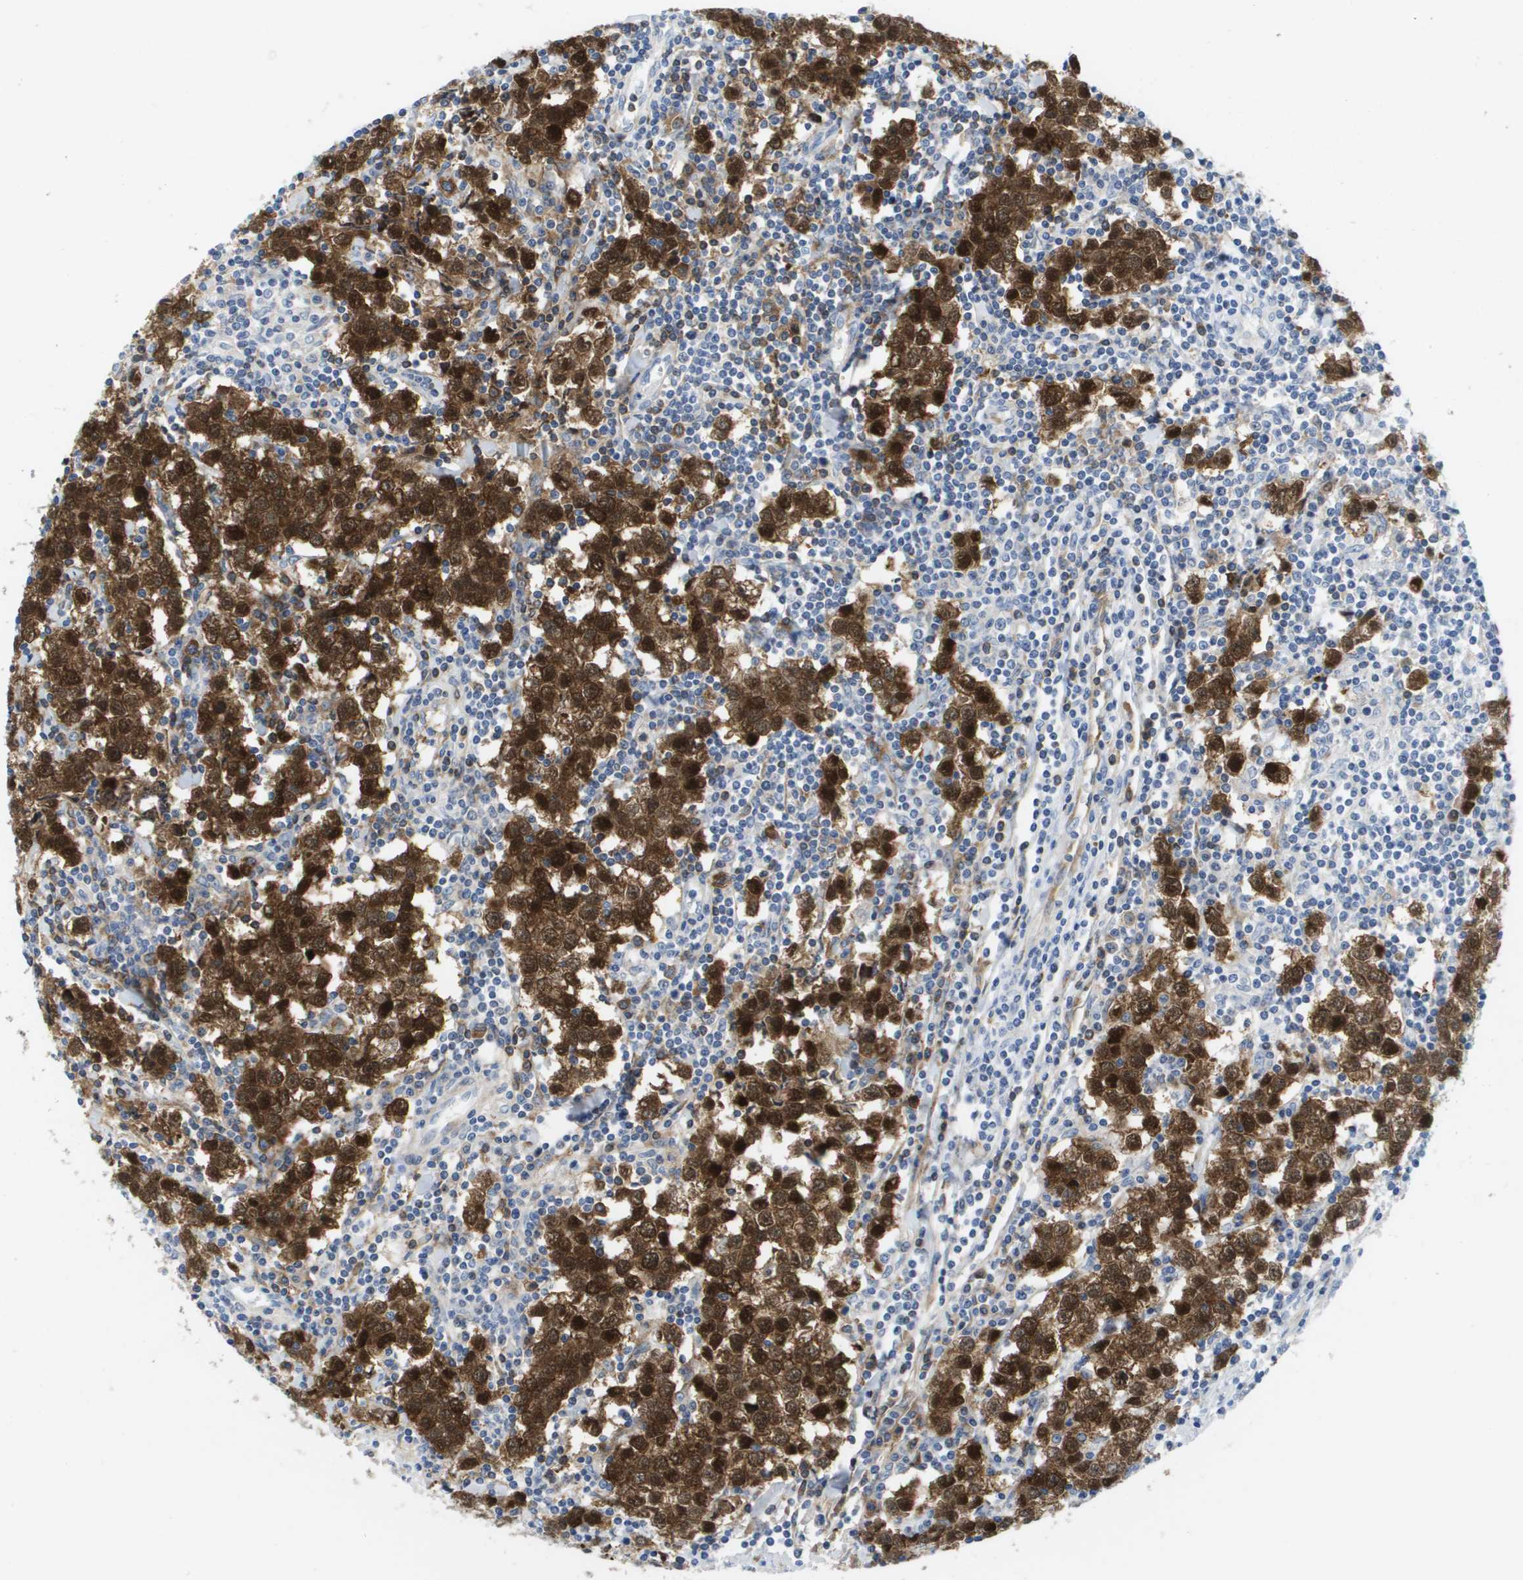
{"staining": {"intensity": "strong", "quantity": ">75%", "location": "cytoplasmic/membranous,nuclear"}, "tissue": "testis cancer", "cell_type": "Tumor cells", "image_type": "cancer", "snomed": [{"axis": "morphology", "description": "Seminoma, NOS"}, {"axis": "morphology", "description": "Carcinoma, Embryonal, NOS"}, {"axis": "topography", "description": "Testis"}], "caption": "This is a histology image of immunohistochemistry (IHC) staining of testis cancer (seminoma), which shows strong expression in the cytoplasmic/membranous and nuclear of tumor cells.", "gene": "FKBP4", "patient": {"sex": "male", "age": 36}}